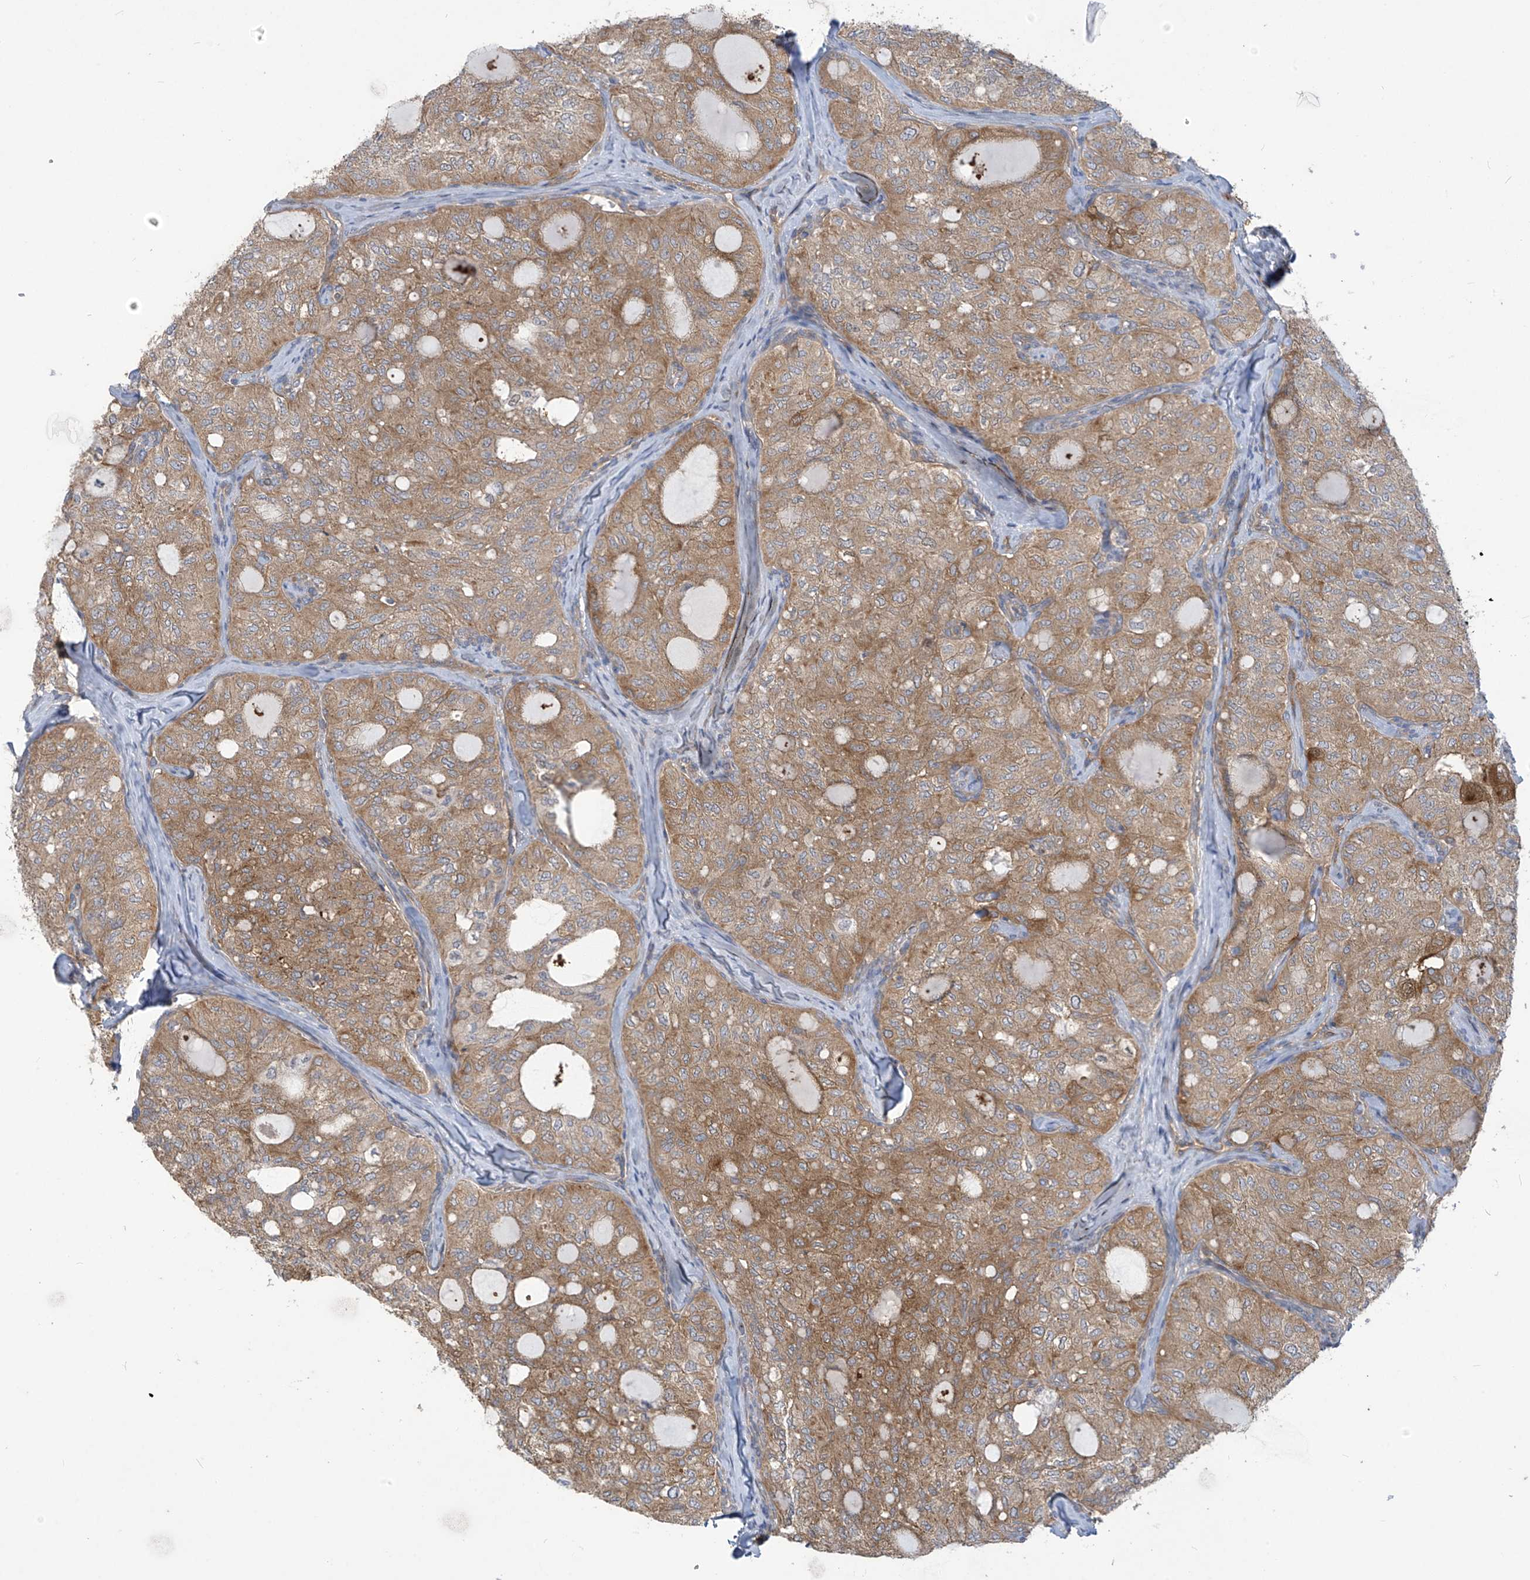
{"staining": {"intensity": "moderate", "quantity": ">75%", "location": "cytoplasmic/membranous"}, "tissue": "thyroid cancer", "cell_type": "Tumor cells", "image_type": "cancer", "snomed": [{"axis": "morphology", "description": "Follicular adenoma carcinoma, NOS"}, {"axis": "topography", "description": "Thyroid gland"}], "caption": "Immunohistochemical staining of follicular adenoma carcinoma (thyroid) reveals medium levels of moderate cytoplasmic/membranous positivity in approximately >75% of tumor cells. (DAB (3,3'-diaminobenzidine) IHC, brown staining for protein, blue staining for nuclei).", "gene": "ADI1", "patient": {"sex": "male", "age": 75}}